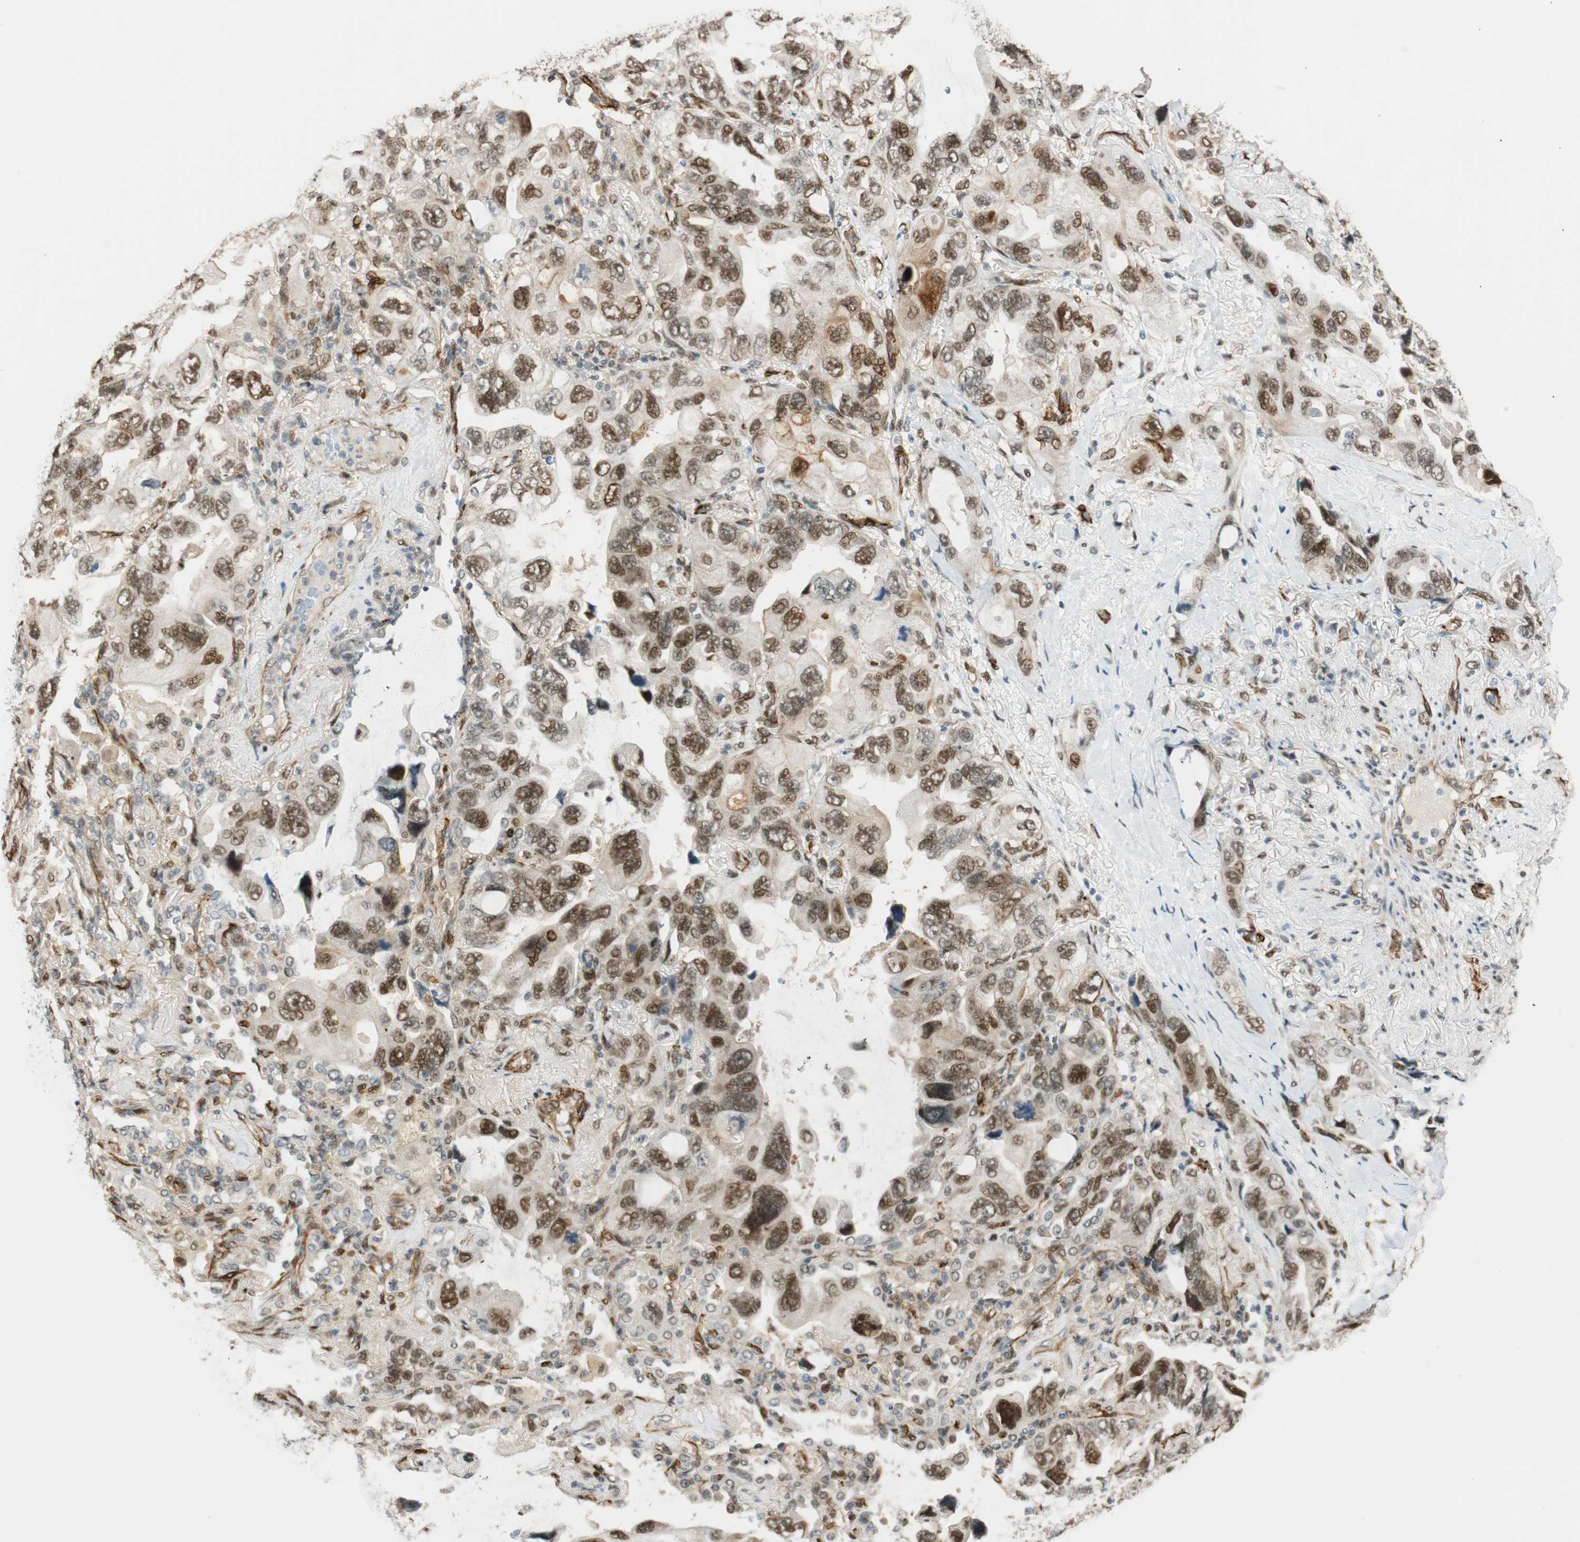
{"staining": {"intensity": "weak", "quantity": "25%-75%", "location": "nuclear"}, "tissue": "lung cancer", "cell_type": "Tumor cells", "image_type": "cancer", "snomed": [{"axis": "morphology", "description": "Squamous cell carcinoma, NOS"}, {"axis": "topography", "description": "Lung"}], "caption": "Protein expression analysis of human lung cancer reveals weak nuclear staining in about 25%-75% of tumor cells.", "gene": "NES", "patient": {"sex": "female", "age": 73}}